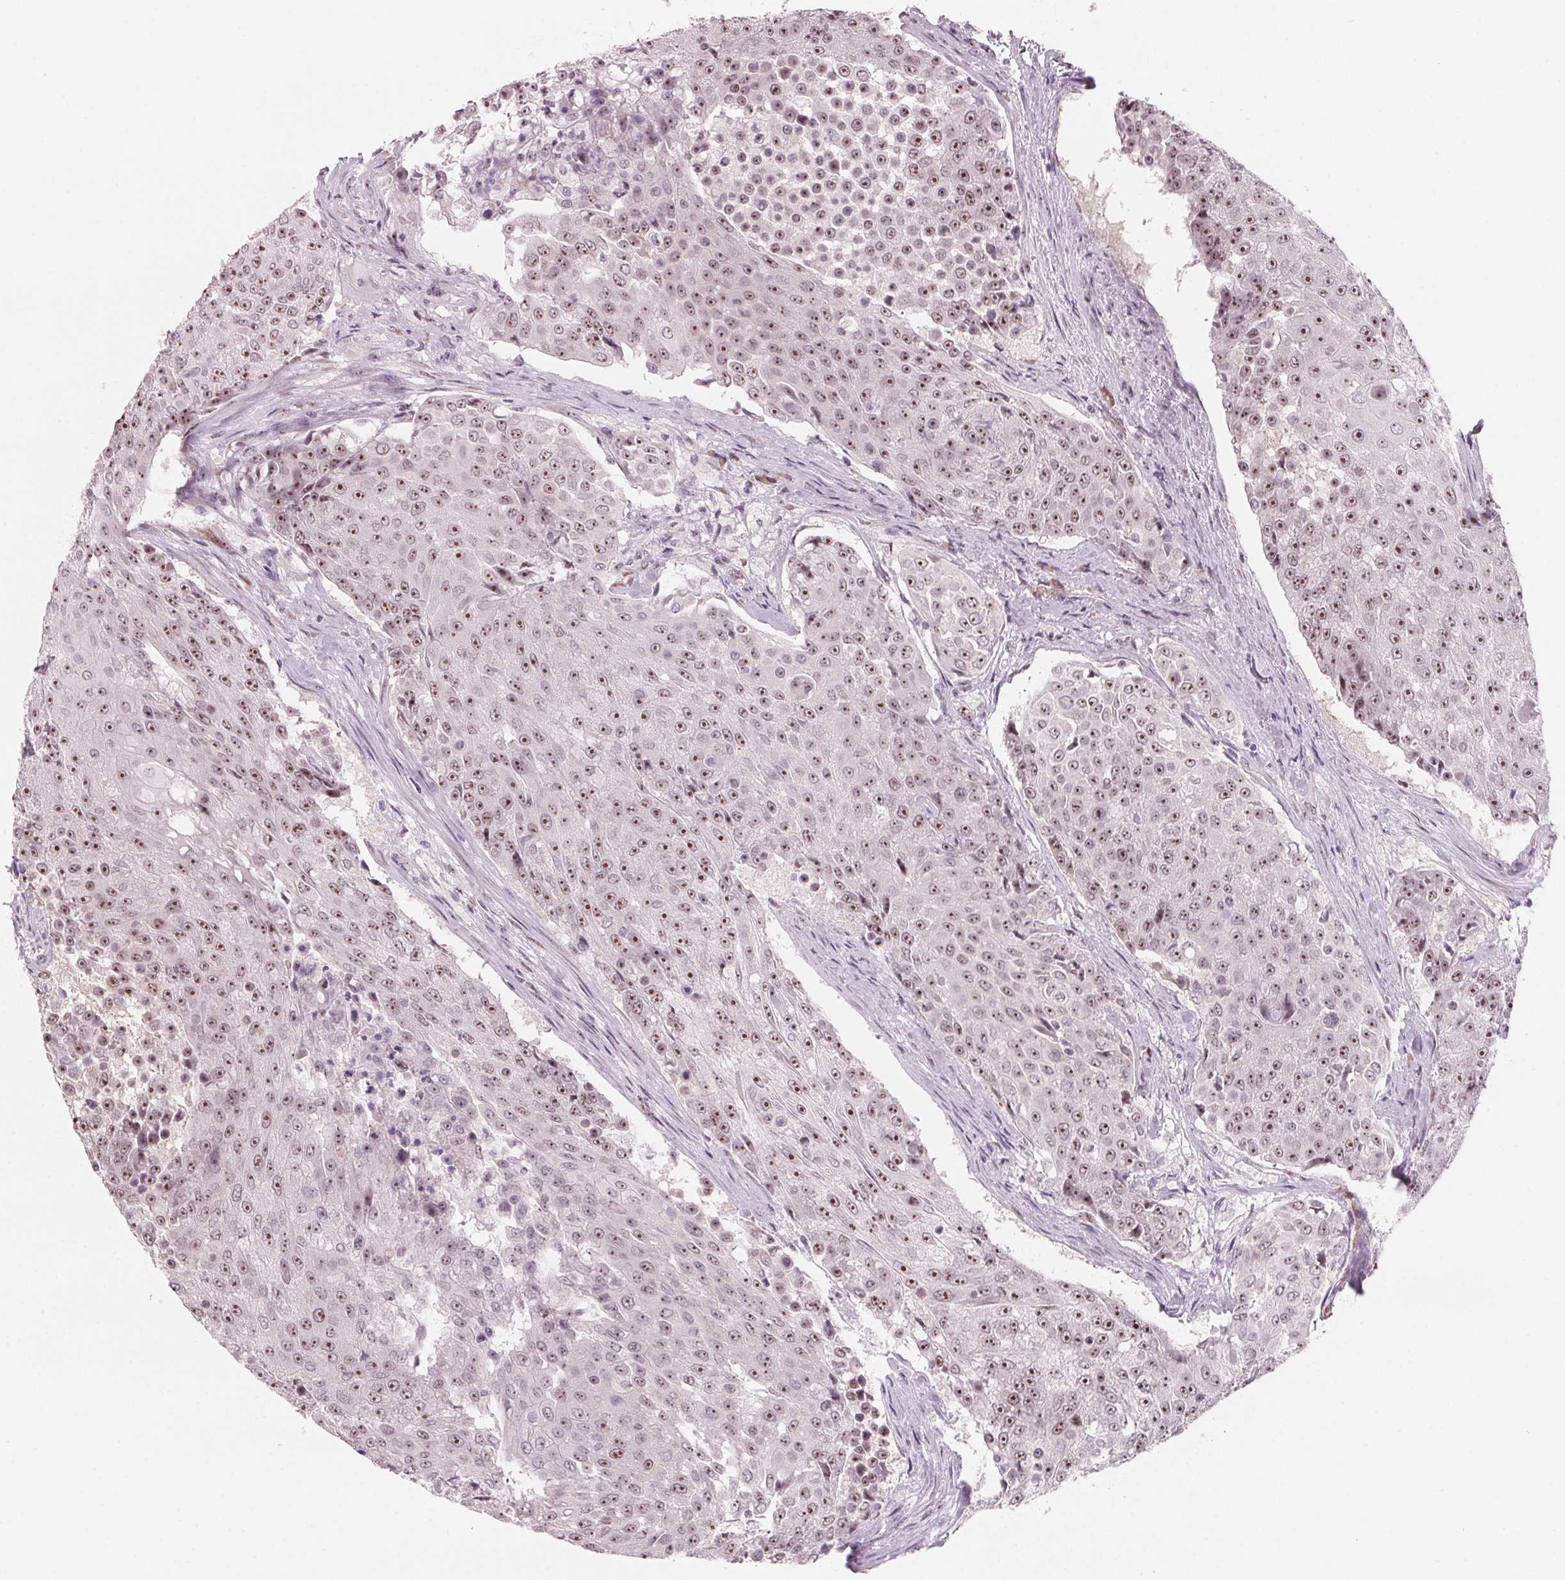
{"staining": {"intensity": "moderate", "quantity": ">75%", "location": "nuclear"}, "tissue": "urothelial cancer", "cell_type": "Tumor cells", "image_type": "cancer", "snomed": [{"axis": "morphology", "description": "Urothelial carcinoma, High grade"}, {"axis": "topography", "description": "Urinary bladder"}], "caption": "A high-resolution micrograph shows immunohistochemistry (IHC) staining of urothelial carcinoma (high-grade), which displays moderate nuclear positivity in about >75% of tumor cells.", "gene": "DNTTIP2", "patient": {"sex": "female", "age": 63}}